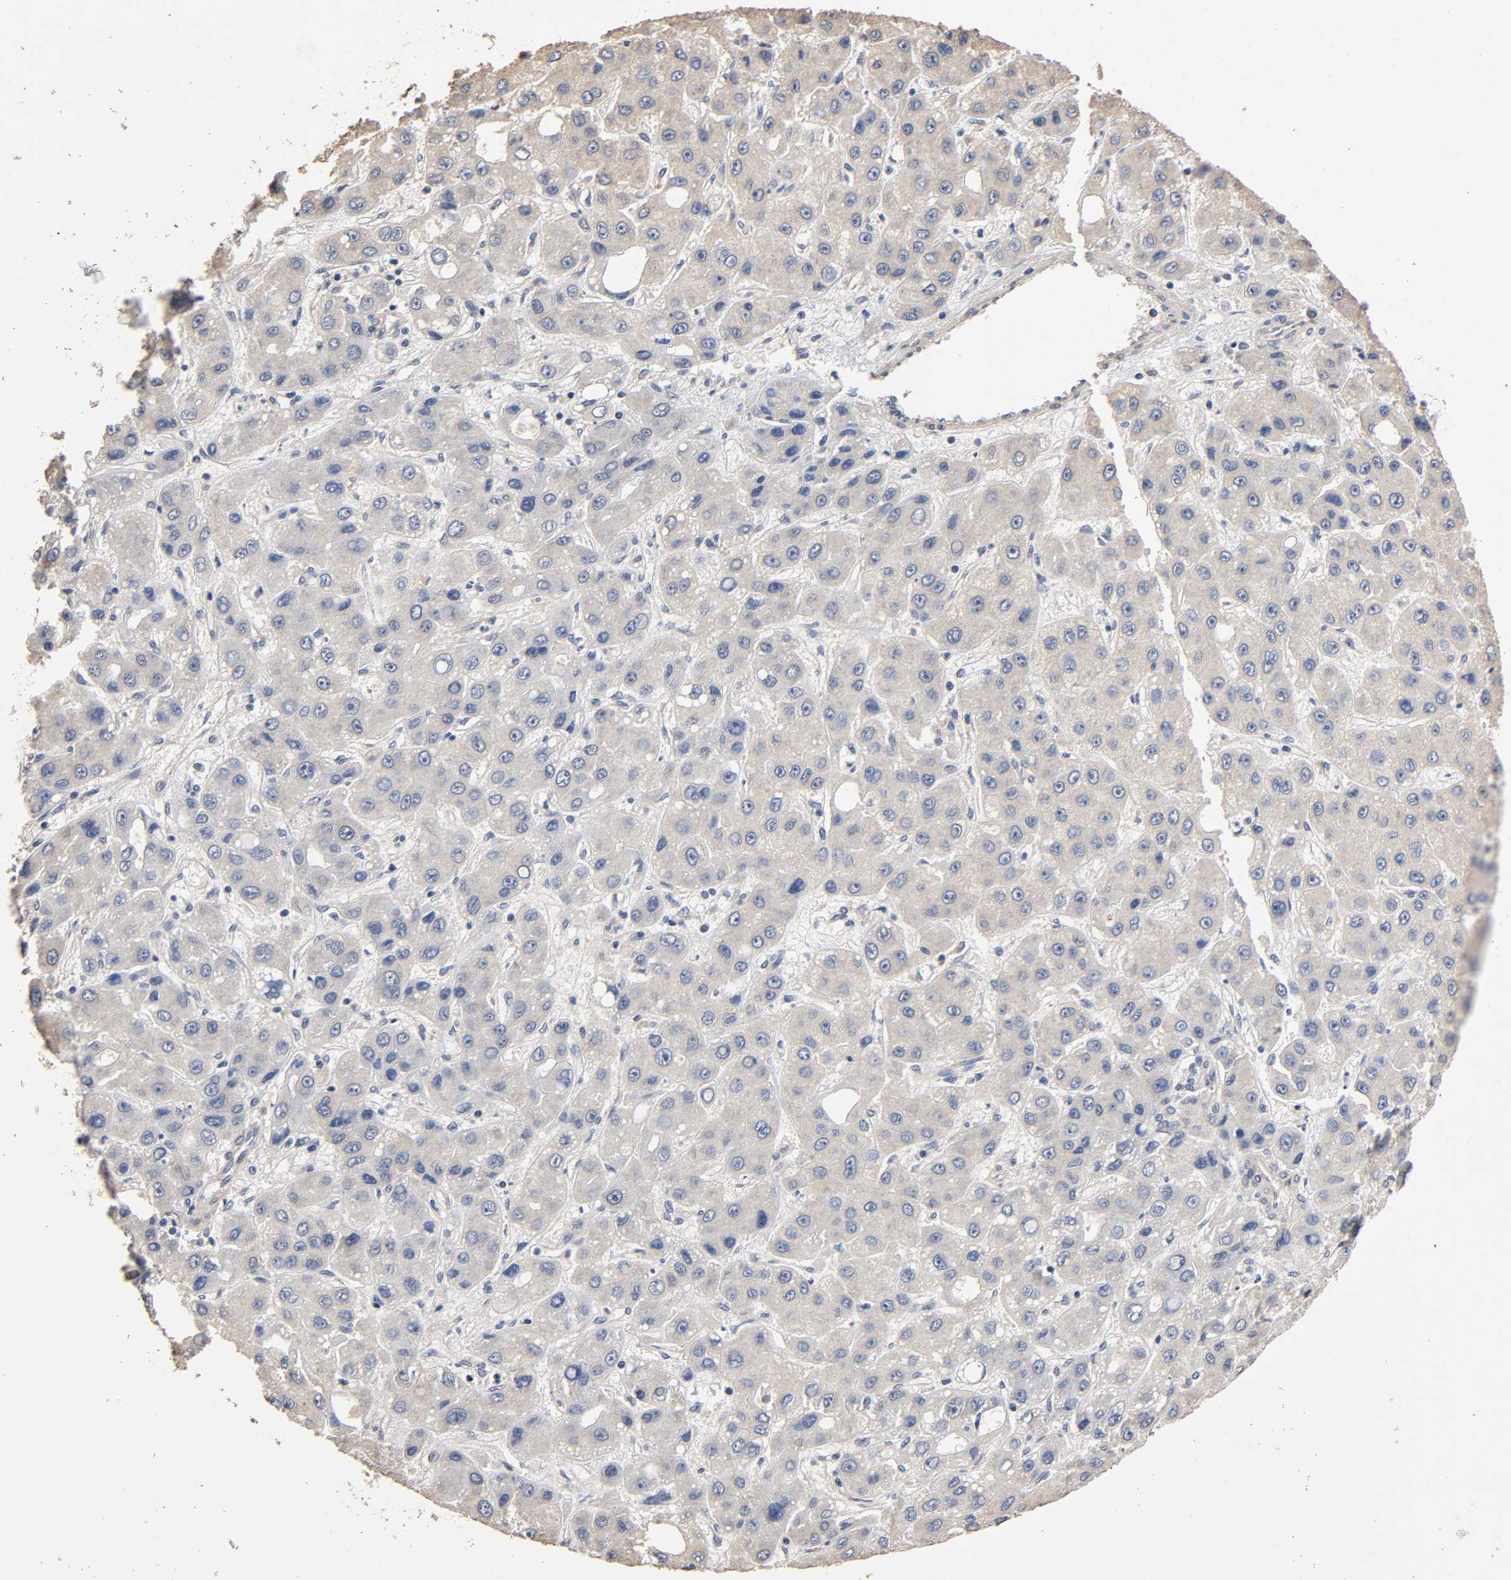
{"staining": {"intensity": "negative", "quantity": "none", "location": "none"}, "tissue": "liver cancer", "cell_type": "Tumor cells", "image_type": "cancer", "snomed": [{"axis": "morphology", "description": "Carcinoma, Hepatocellular, NOS"}, {"axis": "topography", "description": "Liver"}], "caption": "The photomicrograph demonstrates no significant staining in tumor cells of hepatocellular carcinoma (liver).", "gene": "ARHGEF7", "patient": {"sex": "male", "age": 55}}